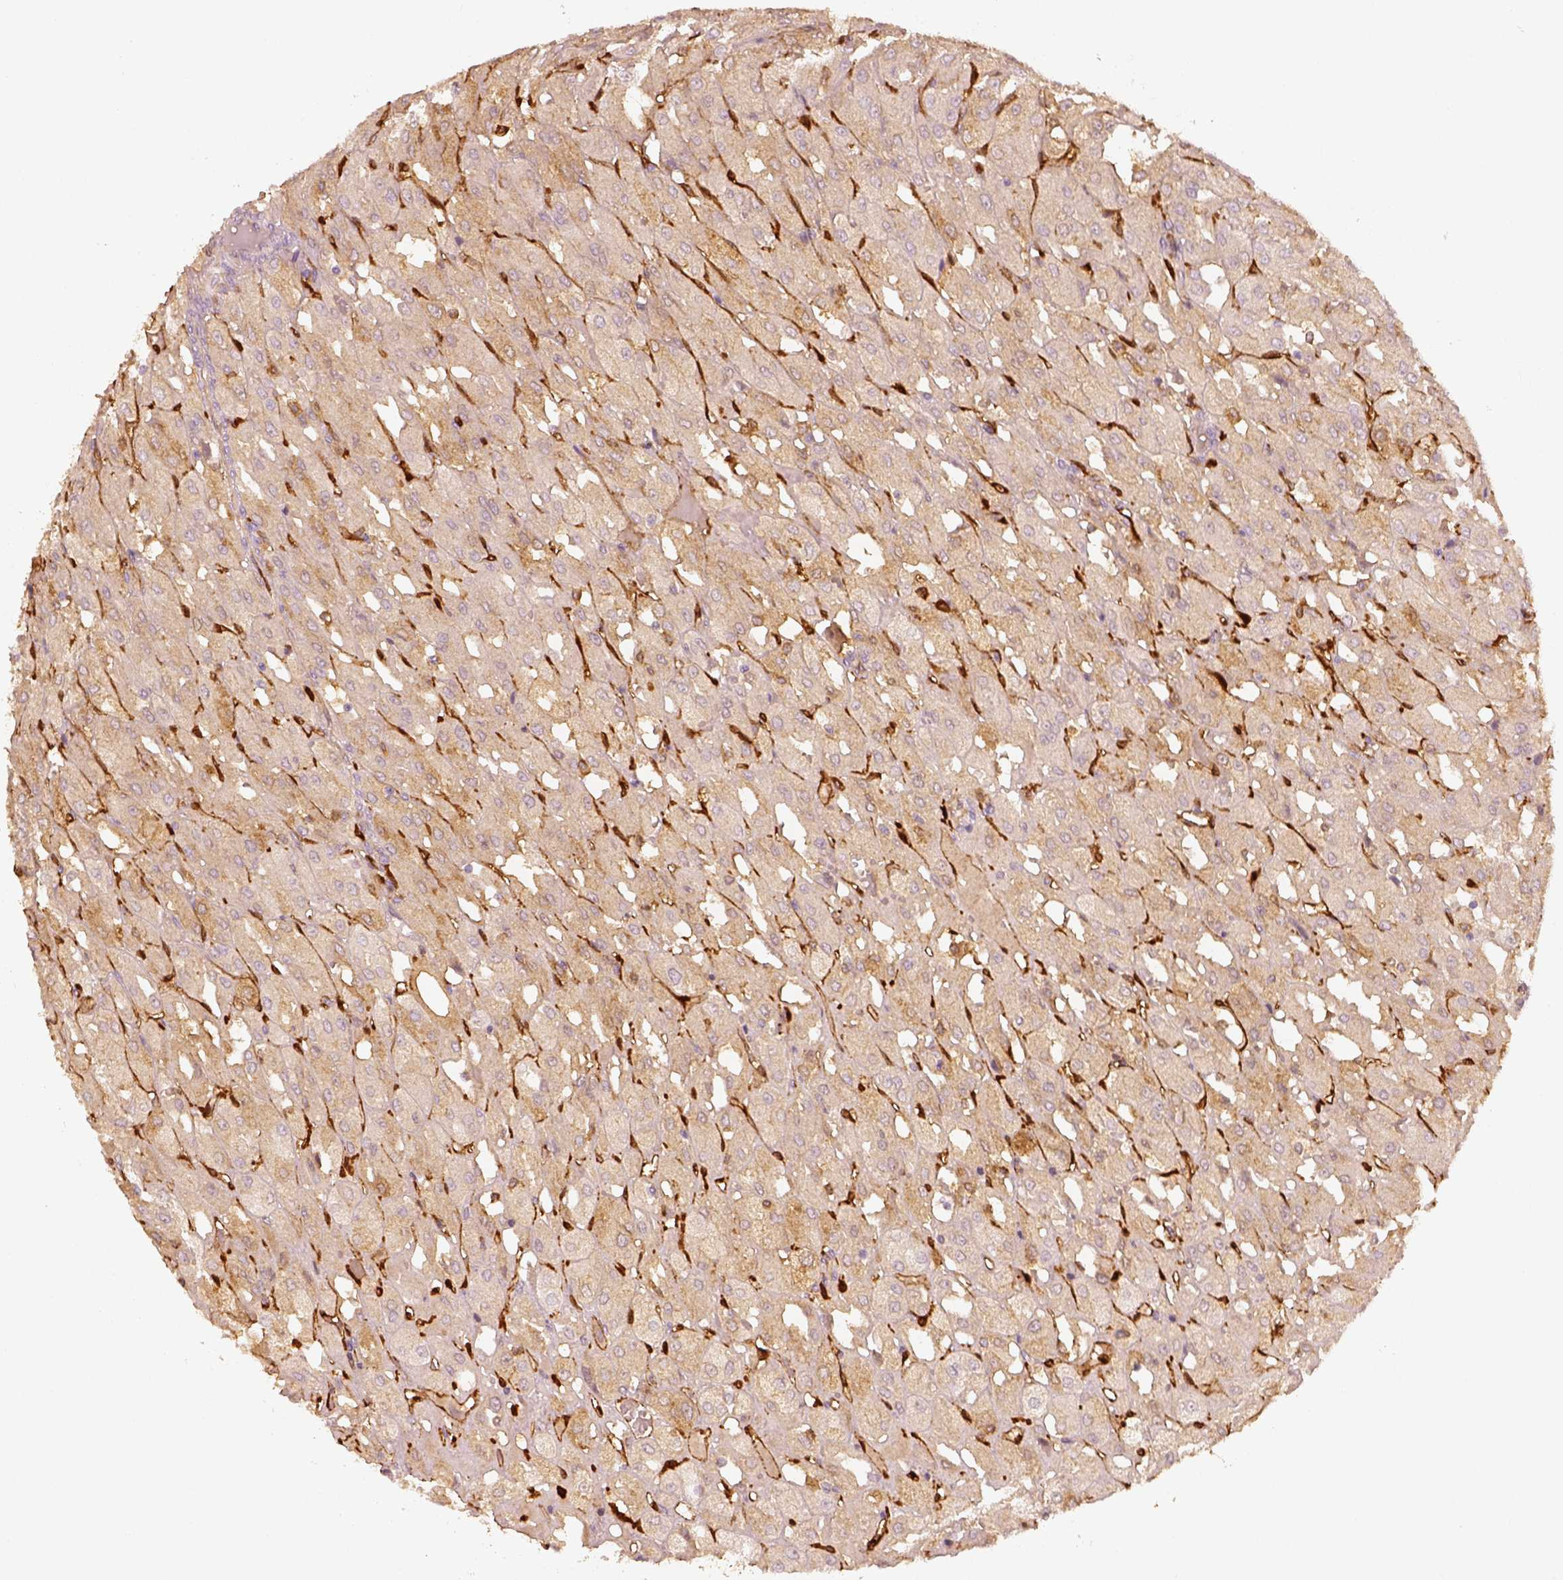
{"staining": {"intensity": "weak", "quantity": "25%-75%", "location": "cytoplasmic/membranous"}, "tissue": "renal cancer", "cell_type": "Tumor cells", "image_type": "cancer", "snomed": [{"axis": "morphology", "description": "Adenocarcinoma, NOS"}, {"axis": "topography", "description": "Kidney"}], "caption": "Immunohistochemistry of renal cancer shows low levels of weak cytoplasmic/membranous staining in about 25%-75% of tumor cells. (Brightfield microscopy of DAB IHC at high magnification).", "gene": "FSCN1", "patient": {"sex": "male", "age": 72}}